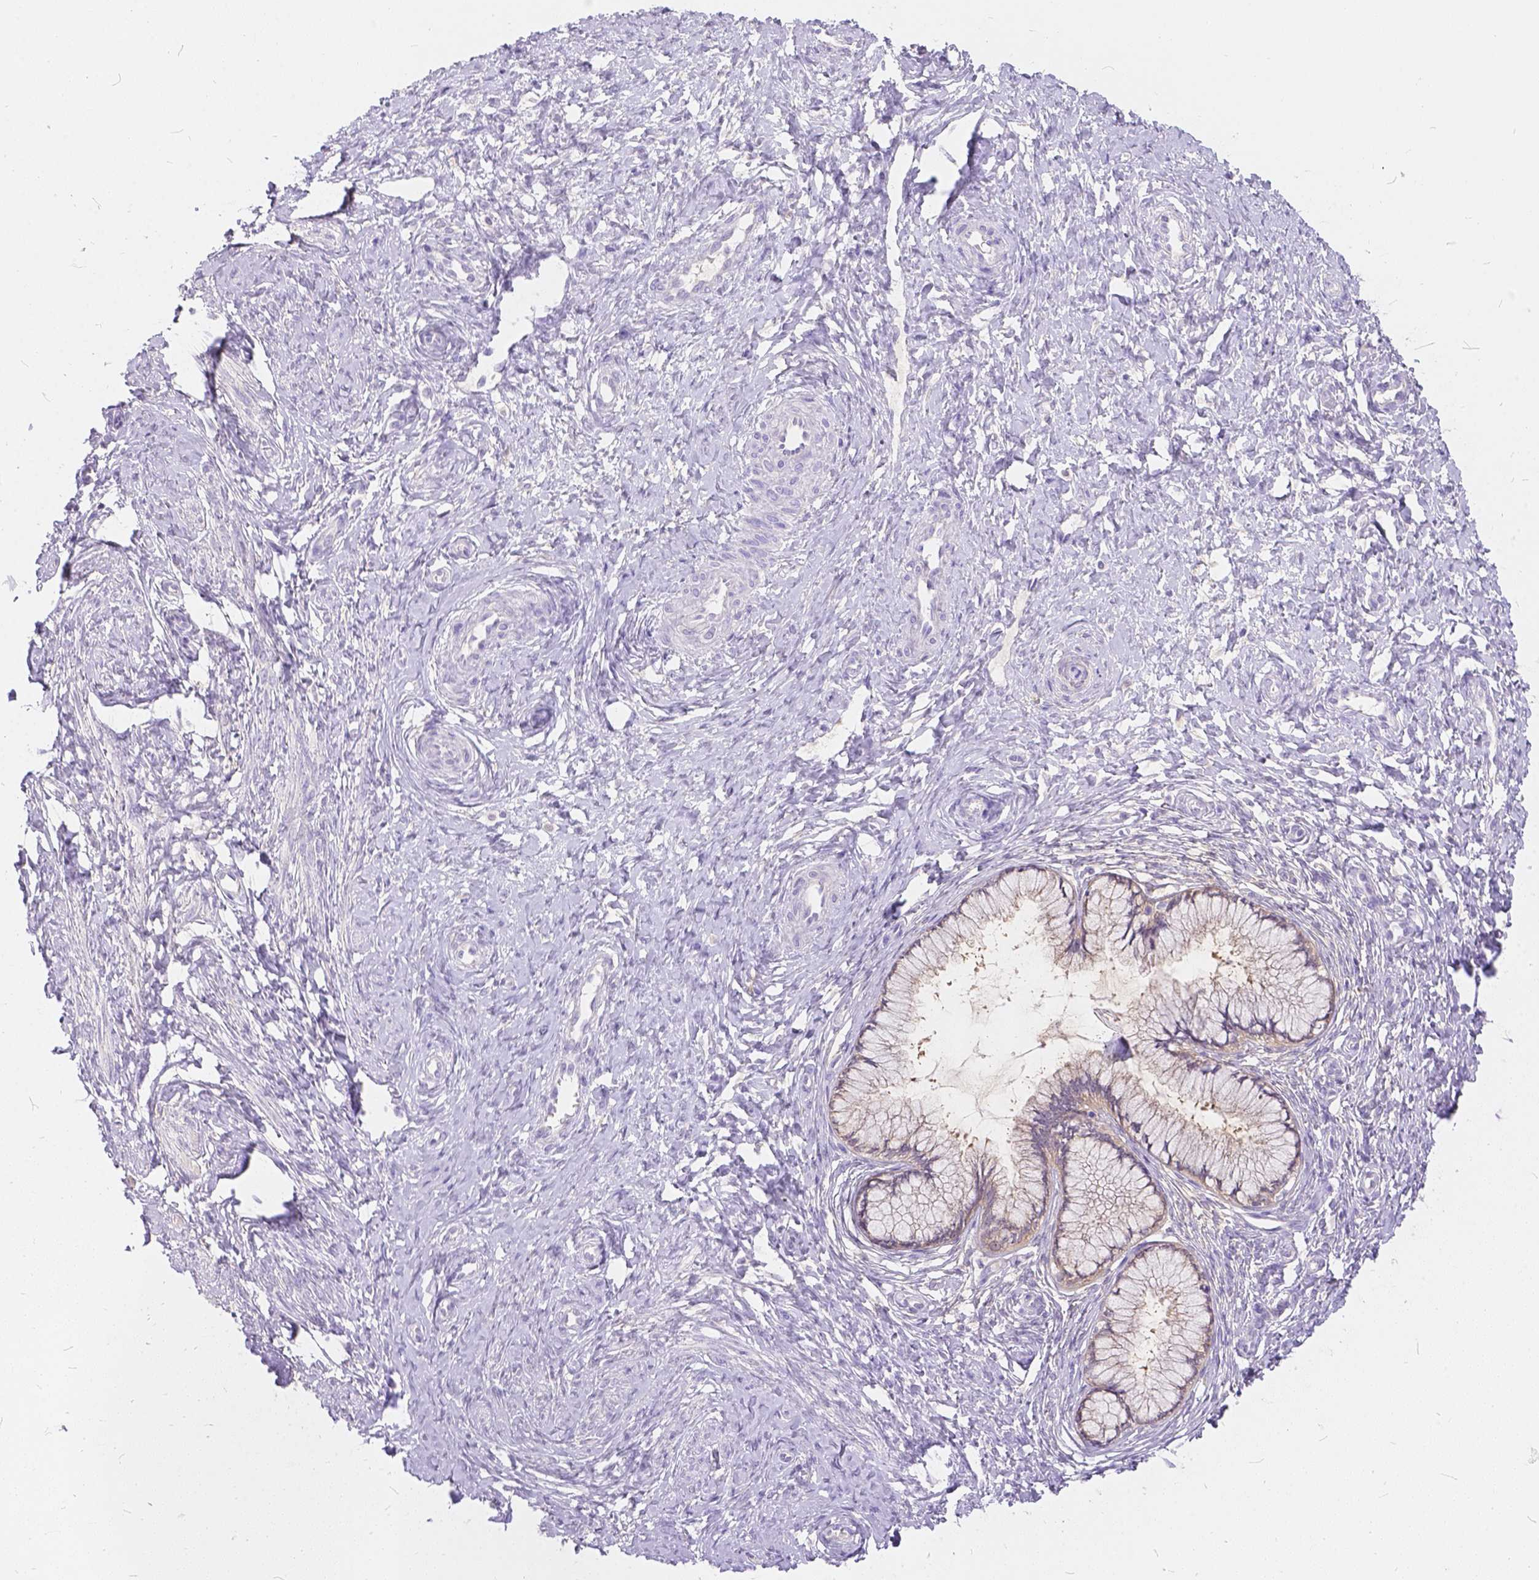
{"staining": {"intensity": "negative", "quantity": "none", "location": "none"}, "tissue": "cervix", "cell_type": "Glandular cells", "image_type": "normal", "snomed": [{"axis": "morphology", "description": "Normal tissue, NOS"}, {"axis": "topography", "description": "Cervix"}], "caption": "IHC micrograph of unremarkable human cervix stained for a protein (brown), which reveals no expression in glandular cells.", "gene": "PEX11G", "patient": {"sex": "female", "age": 37}}